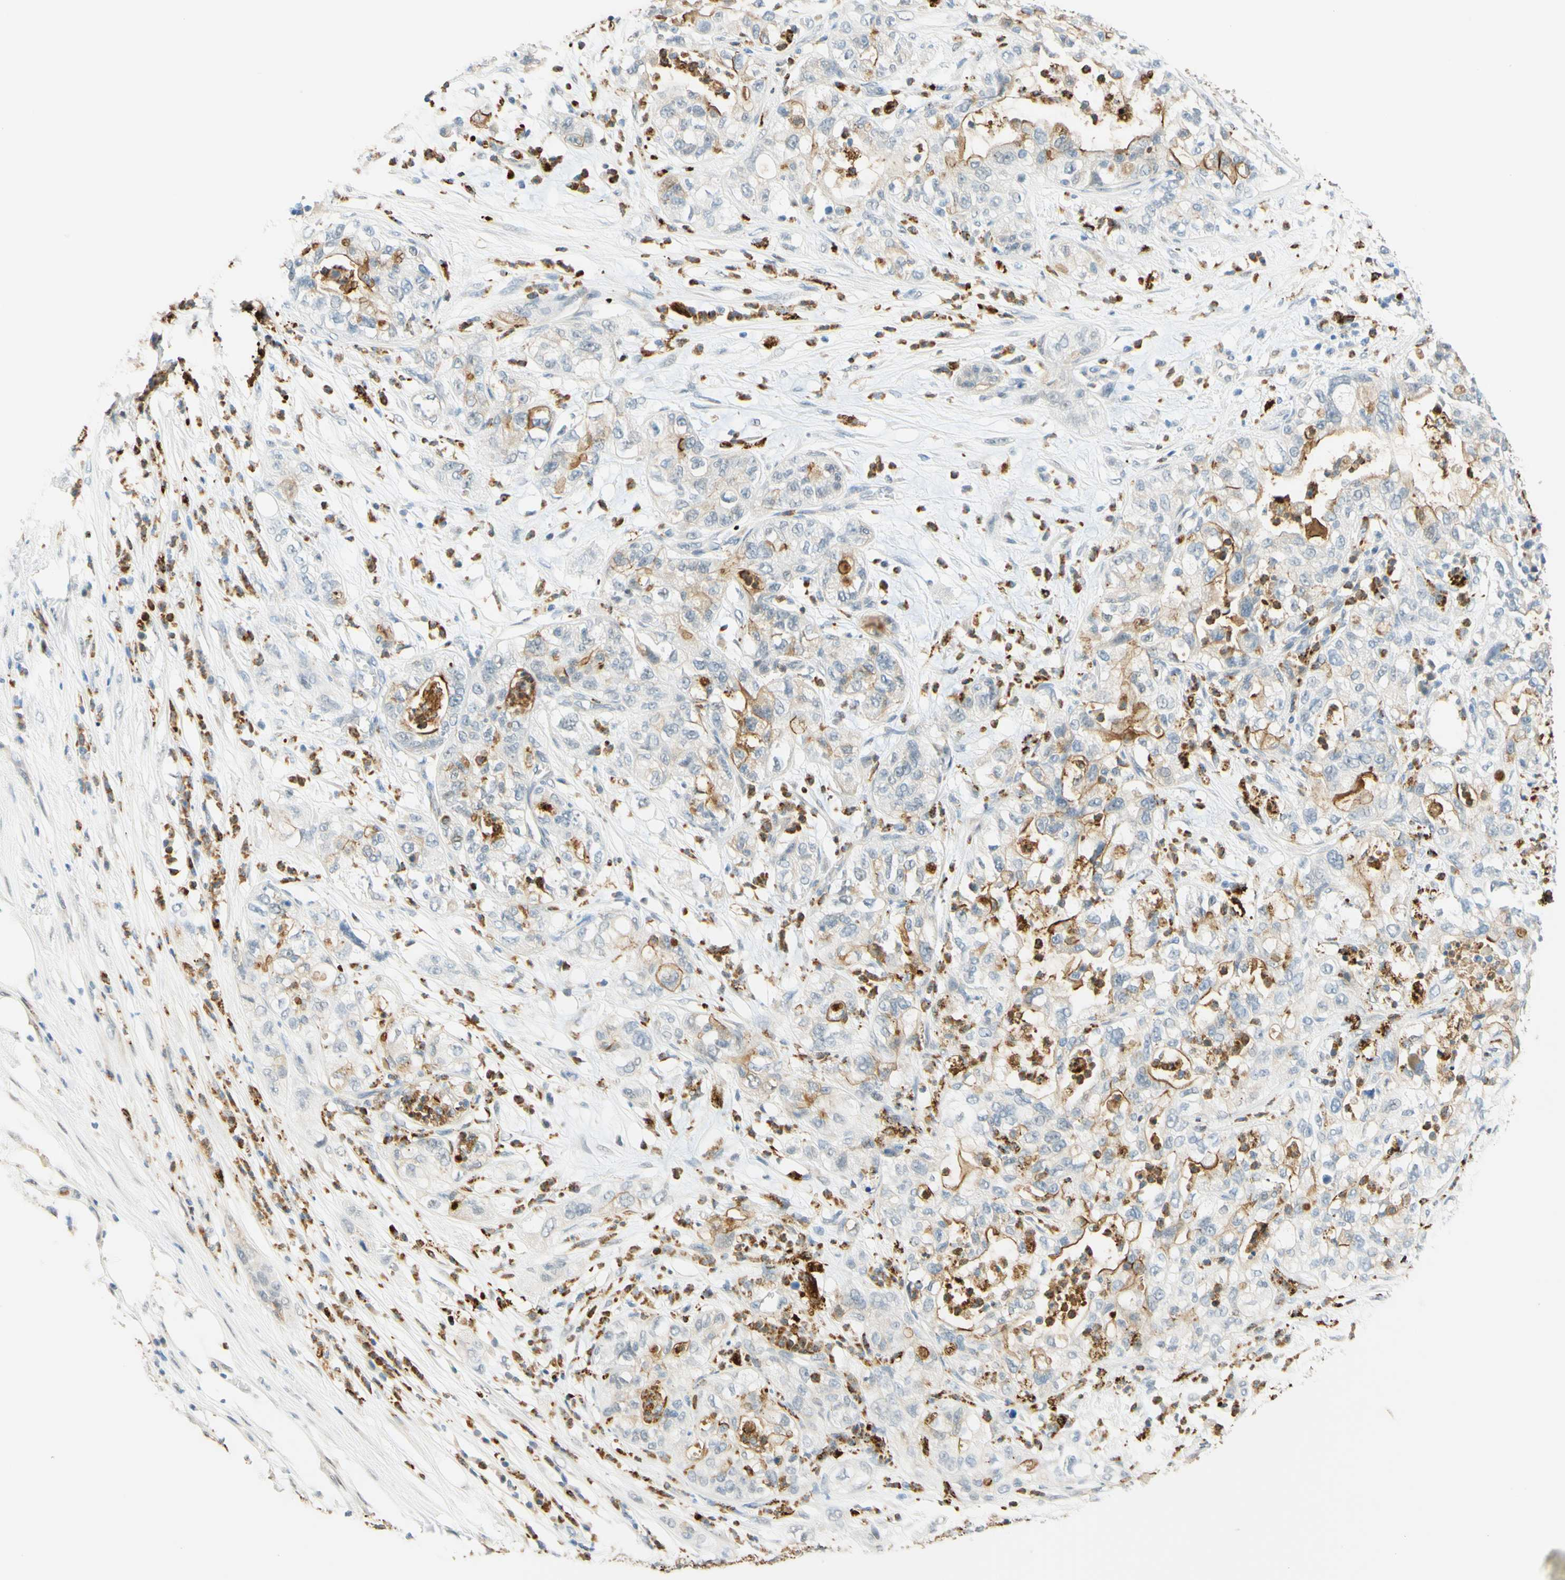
{"staining": {"intensity": "weak", "quantity": "25%-75%", "location": "cytoplasmic/membranous"}, "tissue": "pancreatic cancer", "cell_type": "Tumor cells", "image_type": "cancer", "snomed": [{"axis": "morphology", "description": "Adenocarcinoma, NOS"}, {"axis": "topography", "description": "Pancreas"}], "caption": "The photomicrograph reveals a brown stain indicating the presence of a protein in the cytoplasmic/membranous of tumor cells in pancreatic cancer (adenocarcinoma).", "gene": "TREM2", "patient": {"sex": "female", "age": 78}}